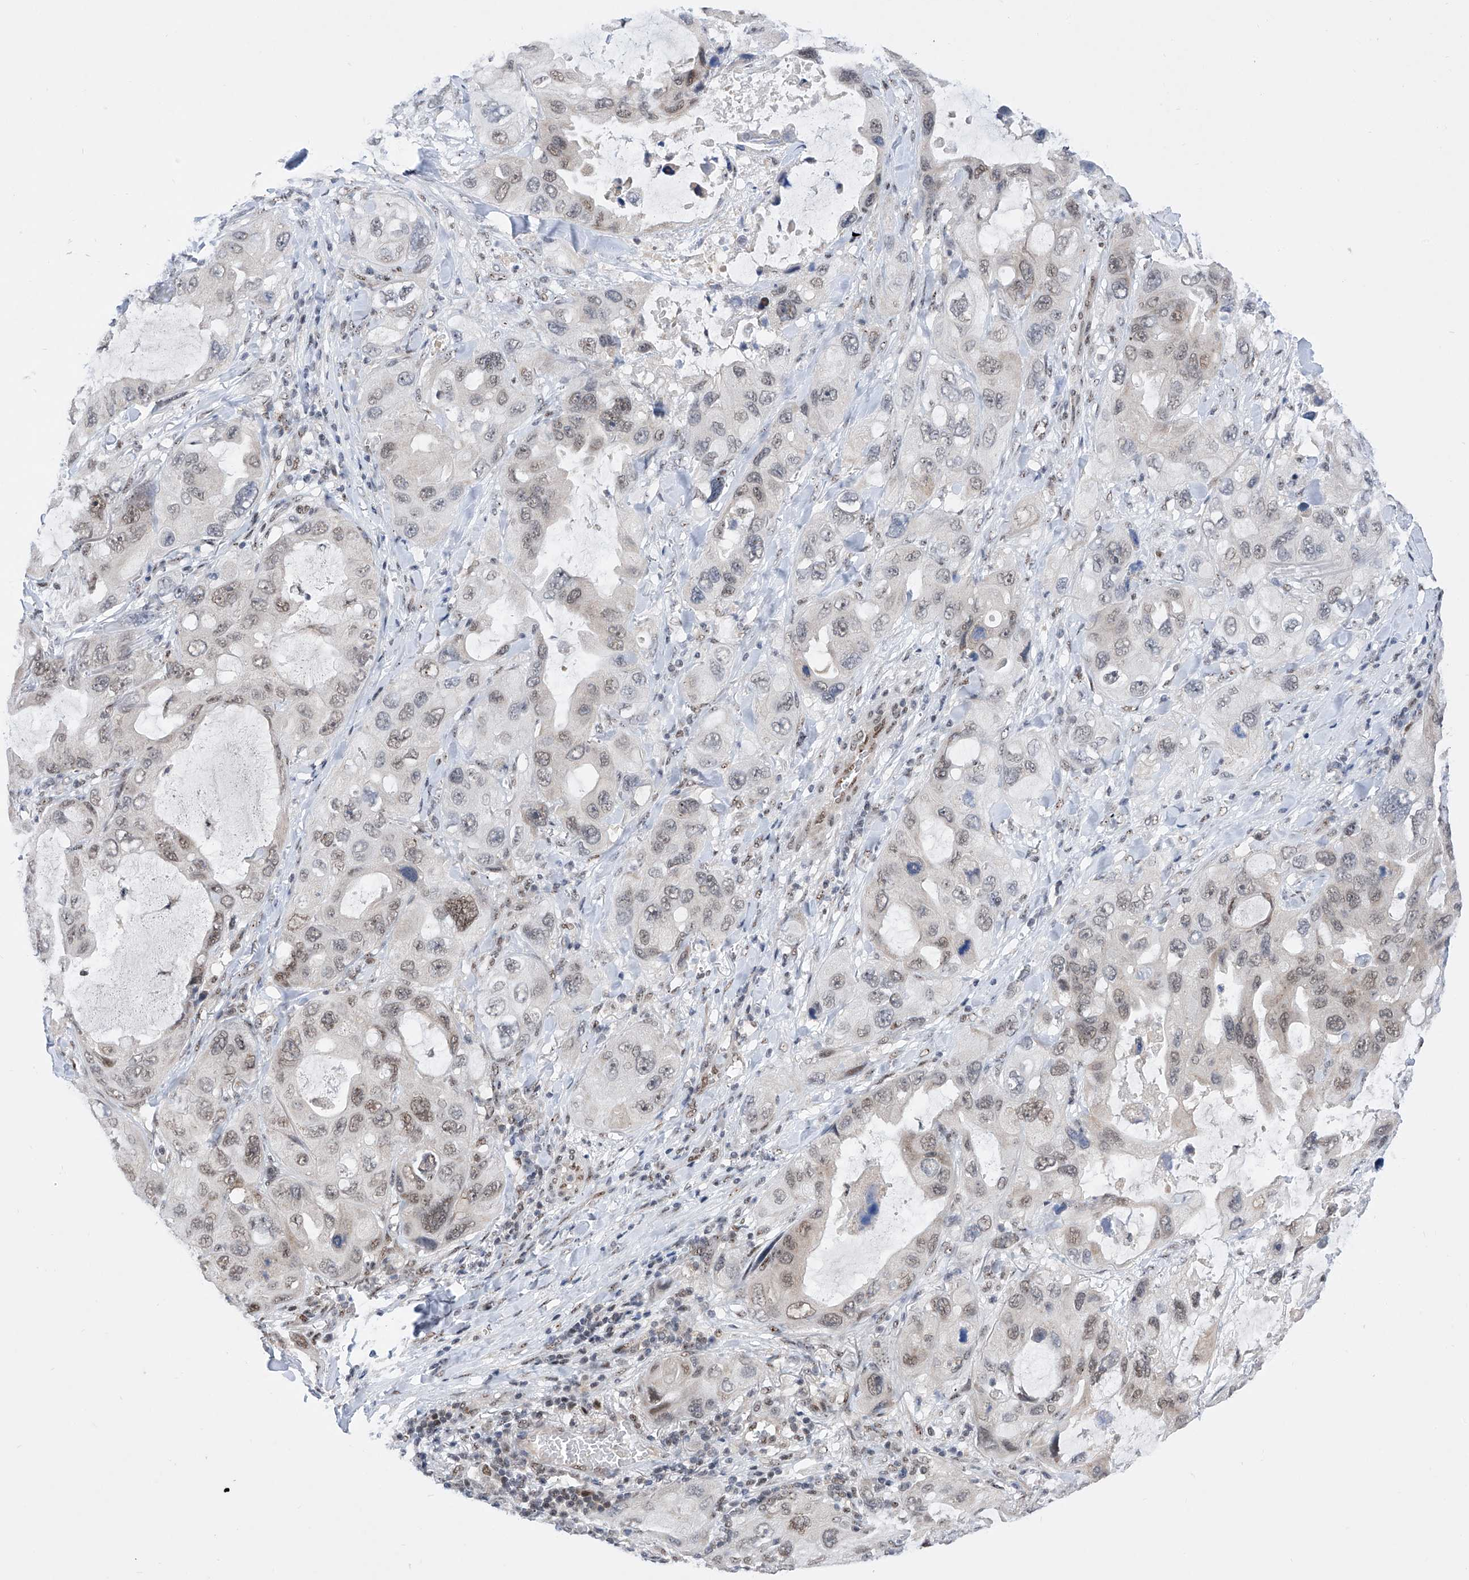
{"staining": {"intensity": "weak", "quantity": "25%-75%", "location": "nuclear"}, "tissue": "lung cancer", "cell_type": "Tumor cells", "image_type": "cancer", "snomed": [{"axis": "morphology", "description": "Squamous cell carcinoma, NOS"}, {"axis": "topography", "description": "Lung"}], "caption": "Human lung squamous cell carcinoma stained with a brown dye demonstrates weak nuclear positive staining in about 25%-75% of tumor cells.", "gene": "RAD54L", "patient": {"sex": "female", "age": 73}}